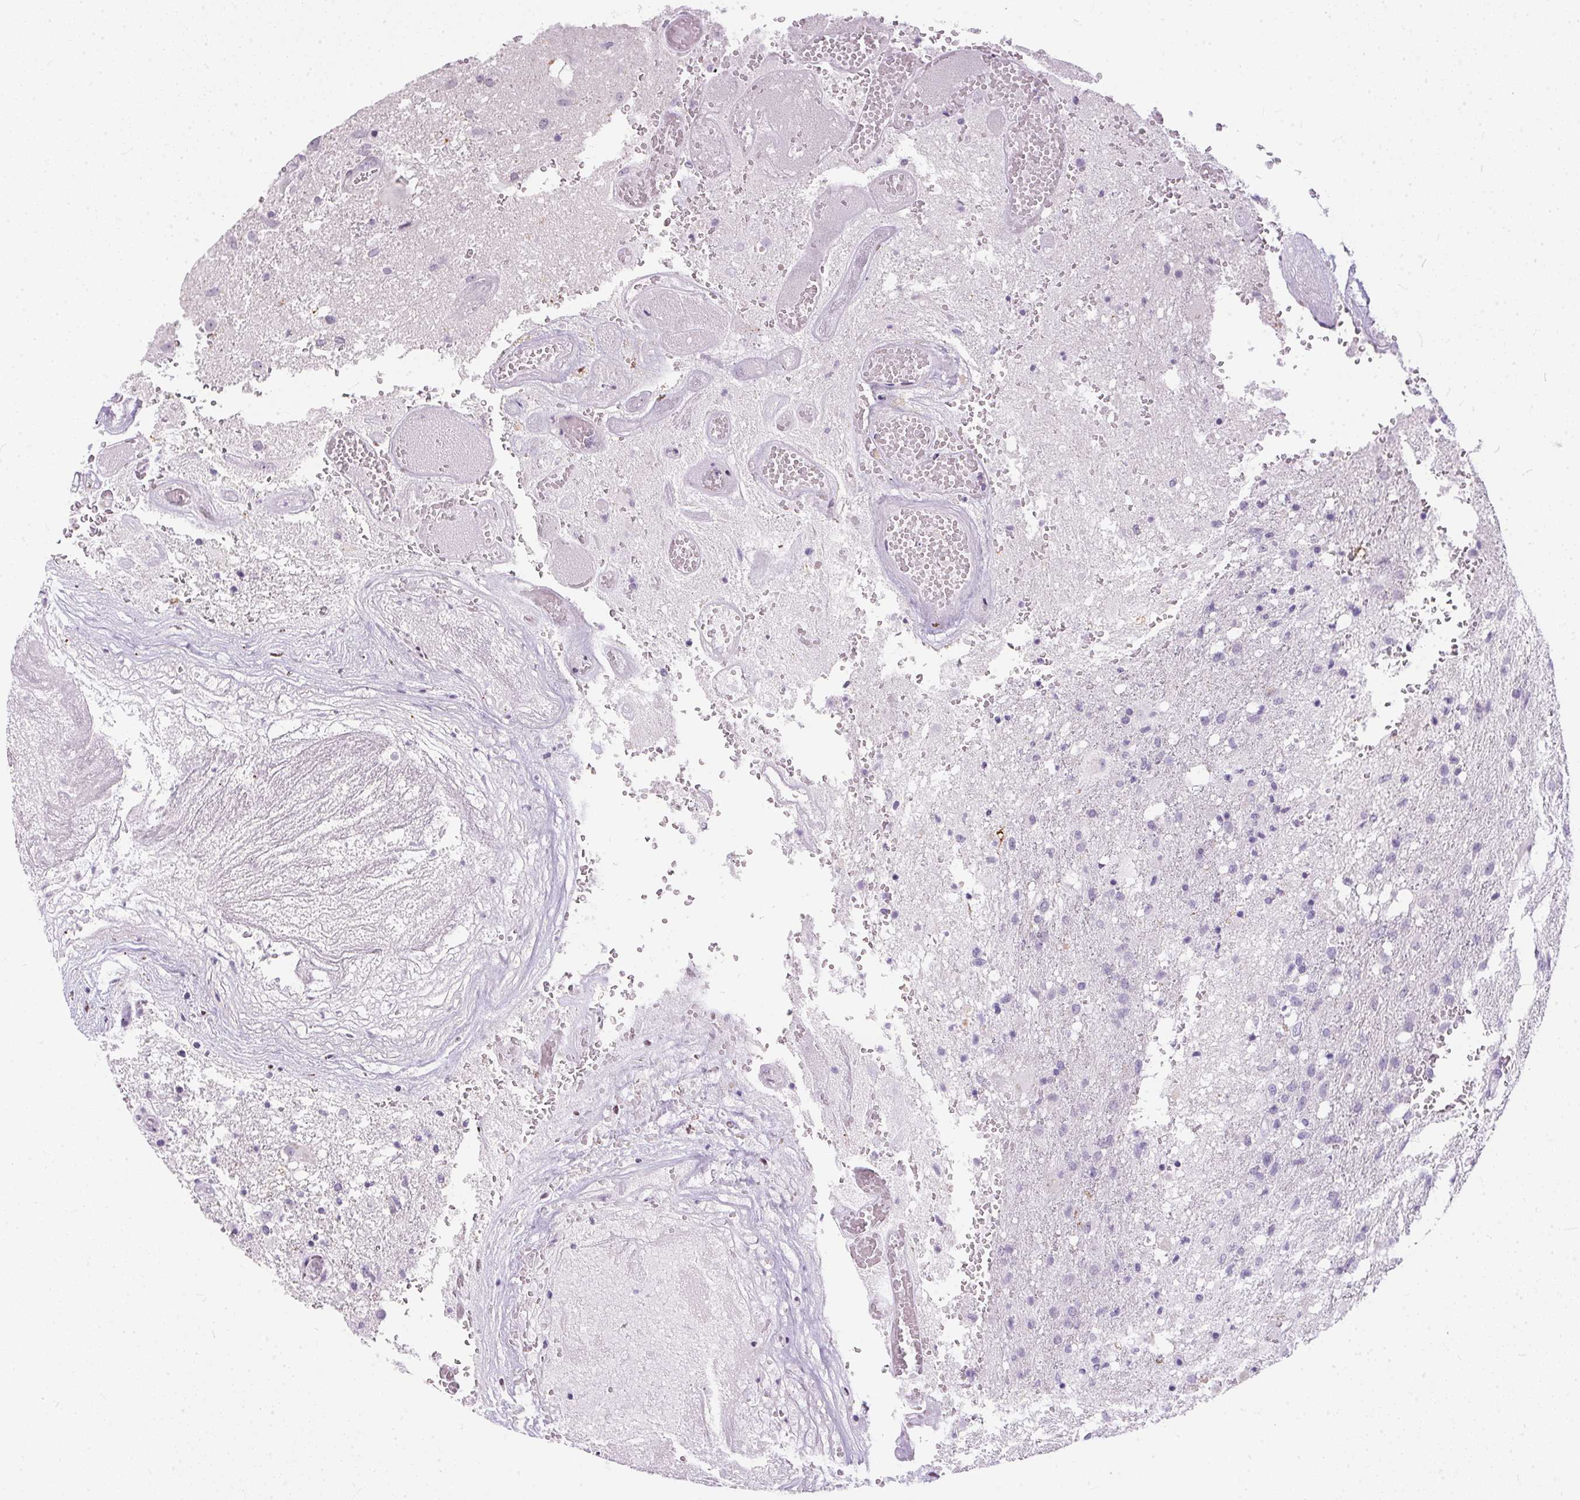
{"staining": {"intensity": "negative", "quantity": "none", "location": "none"}, "tissue": "glioma", "cell_type": "Tumor cells", "image_type": "cancer", "snomed": [{"axis": "morphology", "description": "Glioma, malignant, High grade"}, {"axis": "topography", "description": "Brain"}], "caption": "An IHC photomicrograph of high-grade glioma (malignant) is shown. There is no staining in tumor cells of high-grade glioma (malignant).", "gene": "GBP6", "patient": {"sex": "female", "age": 74}}